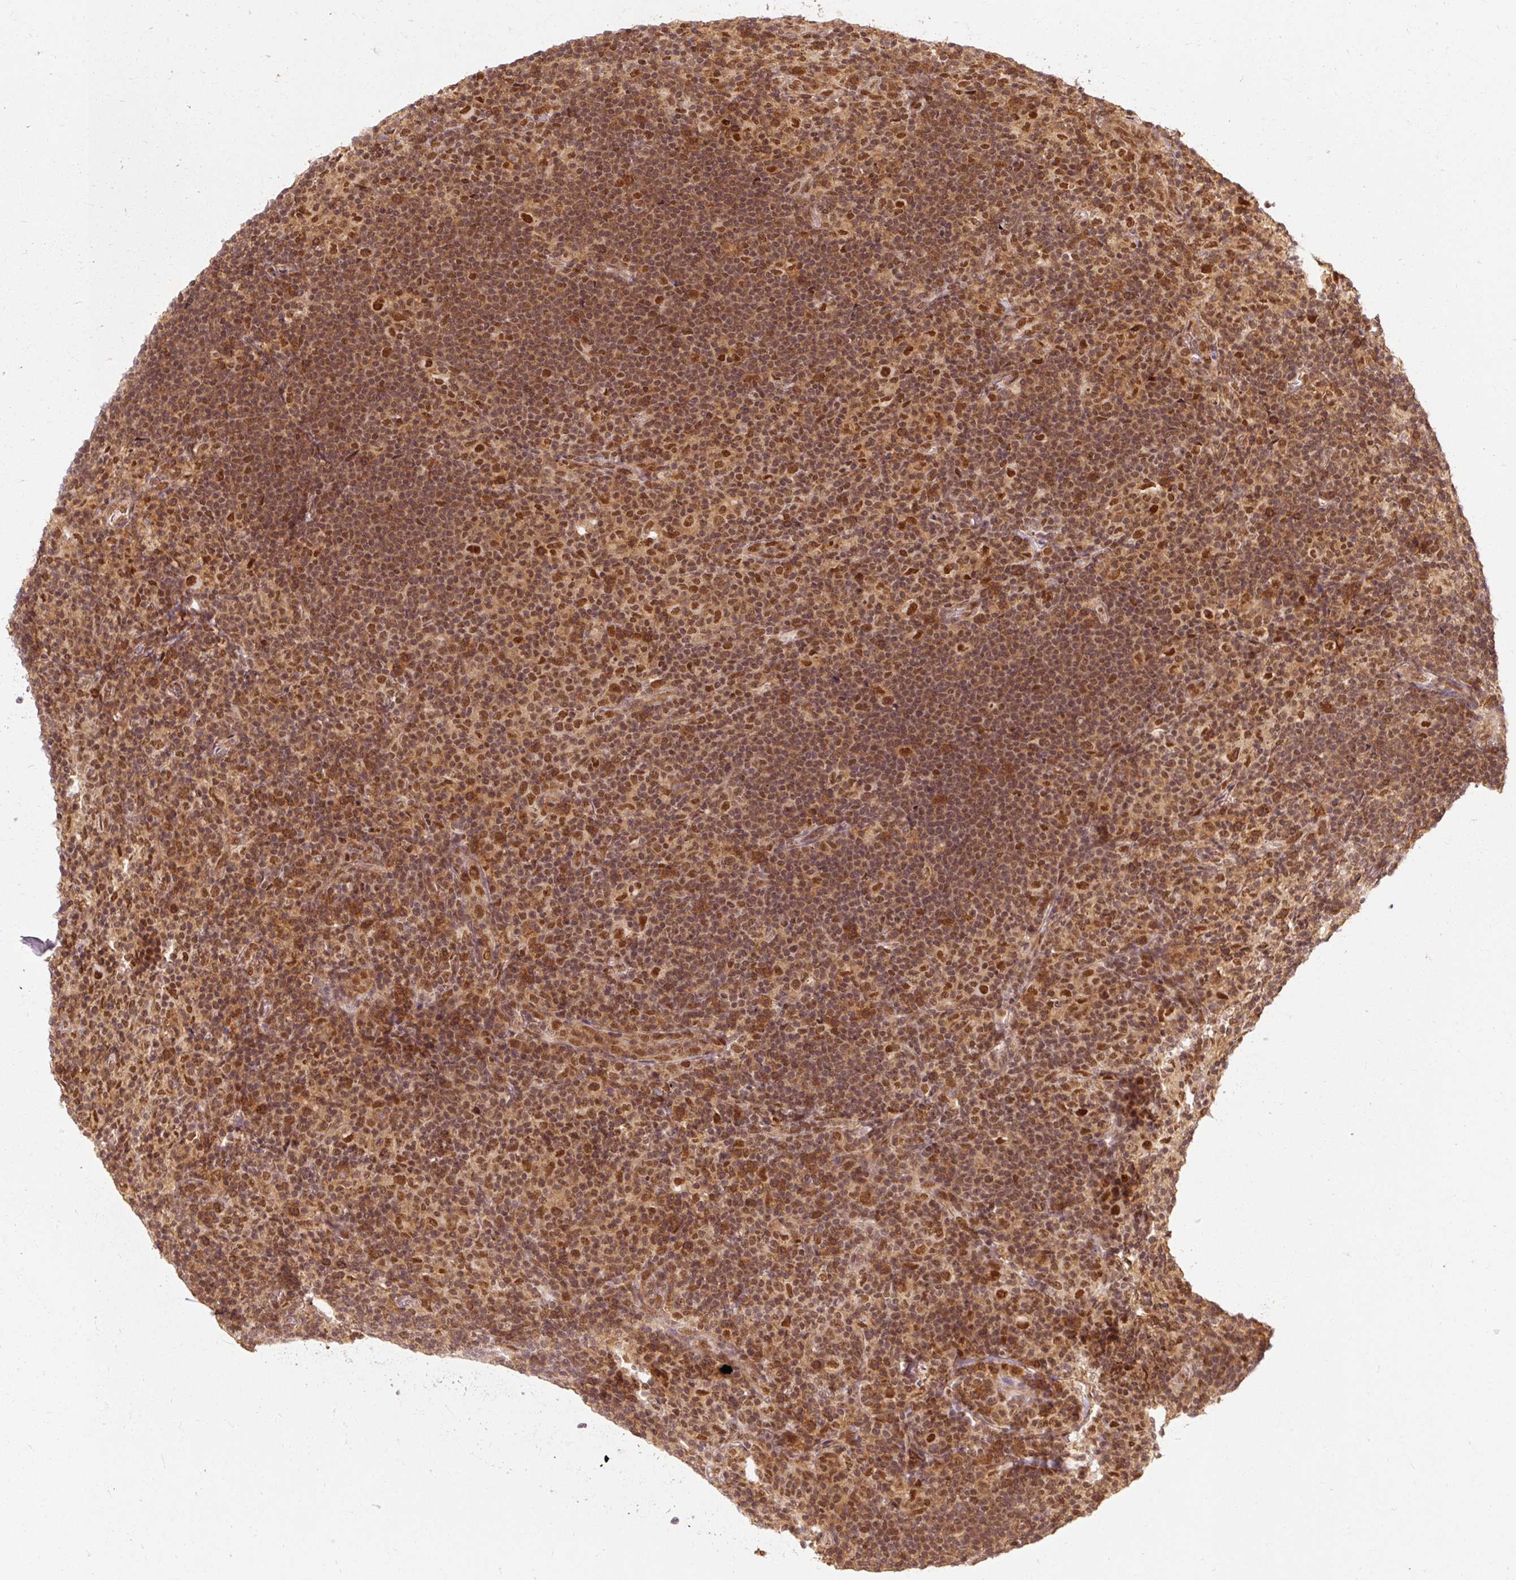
{"staining": {"intensity": "strong", "quantity": ">75%", "location": "nuclear"}, "tissue": "lymphoma", "cell_type": "Tumor cells", "image_type": "cancer", "snomed": [{"axis": "morphology", "description": "Hodgkin's disease, NOS"}, {"axis": "topography", "description": "Lymph node"}], "caption": "Immunohistochemical staining of Hodgkin's disease demonstrates high levels of strong nuclear expression in approximately >75% of tumor cells.", "gene": "CSTF1", "patient": {"sex": "female", "age": 57}}